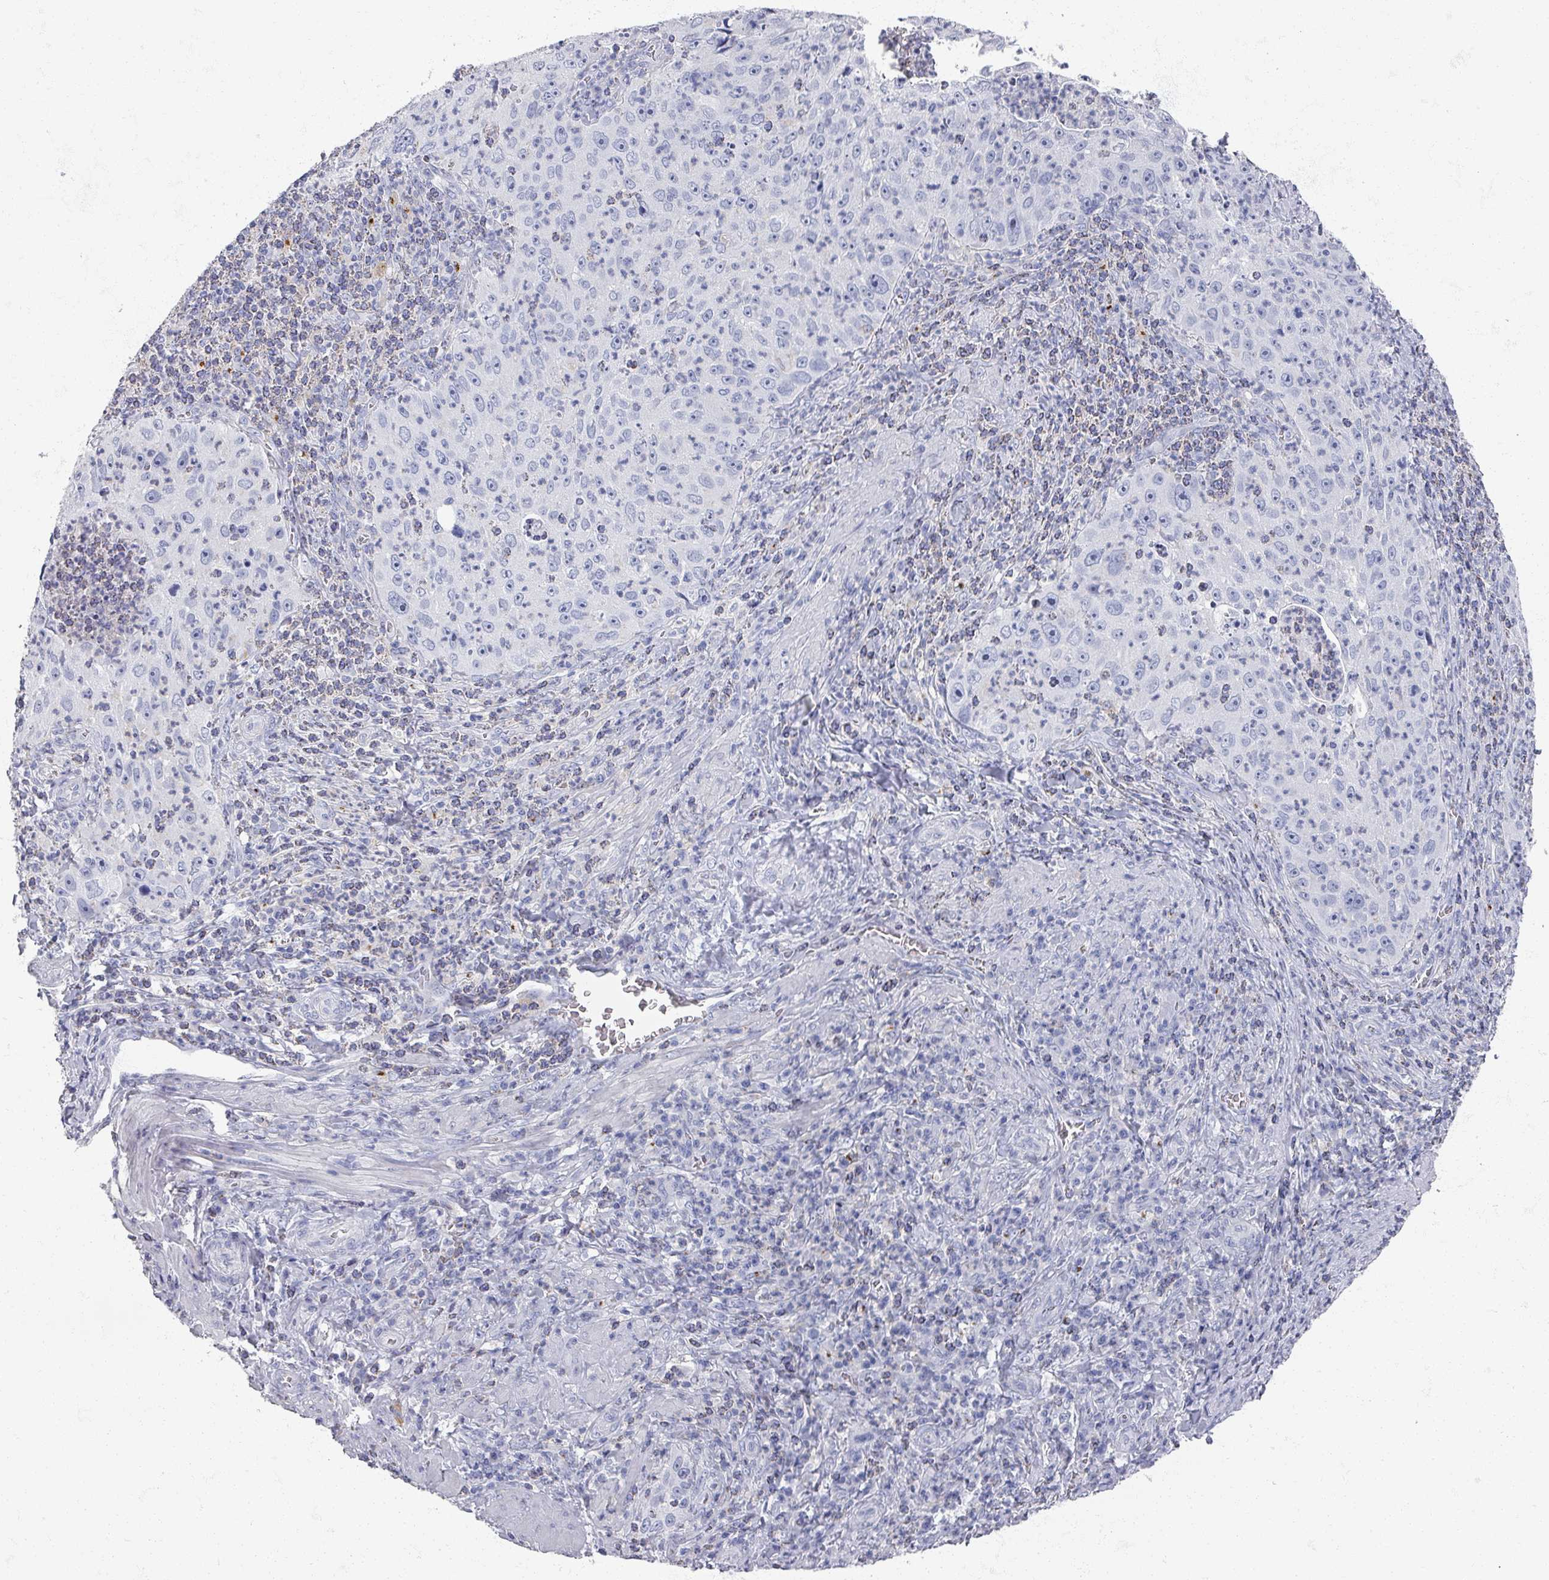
{"staining": {"intensity": "negative", "quantity": "none", "location": "none"}, "tissue": "cervical cancer", "cell_type": "Tumor cells", "image_type": "cancer", "snomed": [{"axis": "morphology", "description": "Squamous cell carcinoma, NOS"}, {"axis": "topography", "description": "Cervix"}], "caption": "High magnification brightfield microscopy of cervical squamous cell carcinoma stained with DAB (3,3'-diaminobenzidine) (brown) and counterstained with hematoxylin (blue): tumor cells show no significant staining.", "gene": "OMG", "patient": {"sex": "female", "age": 30}}